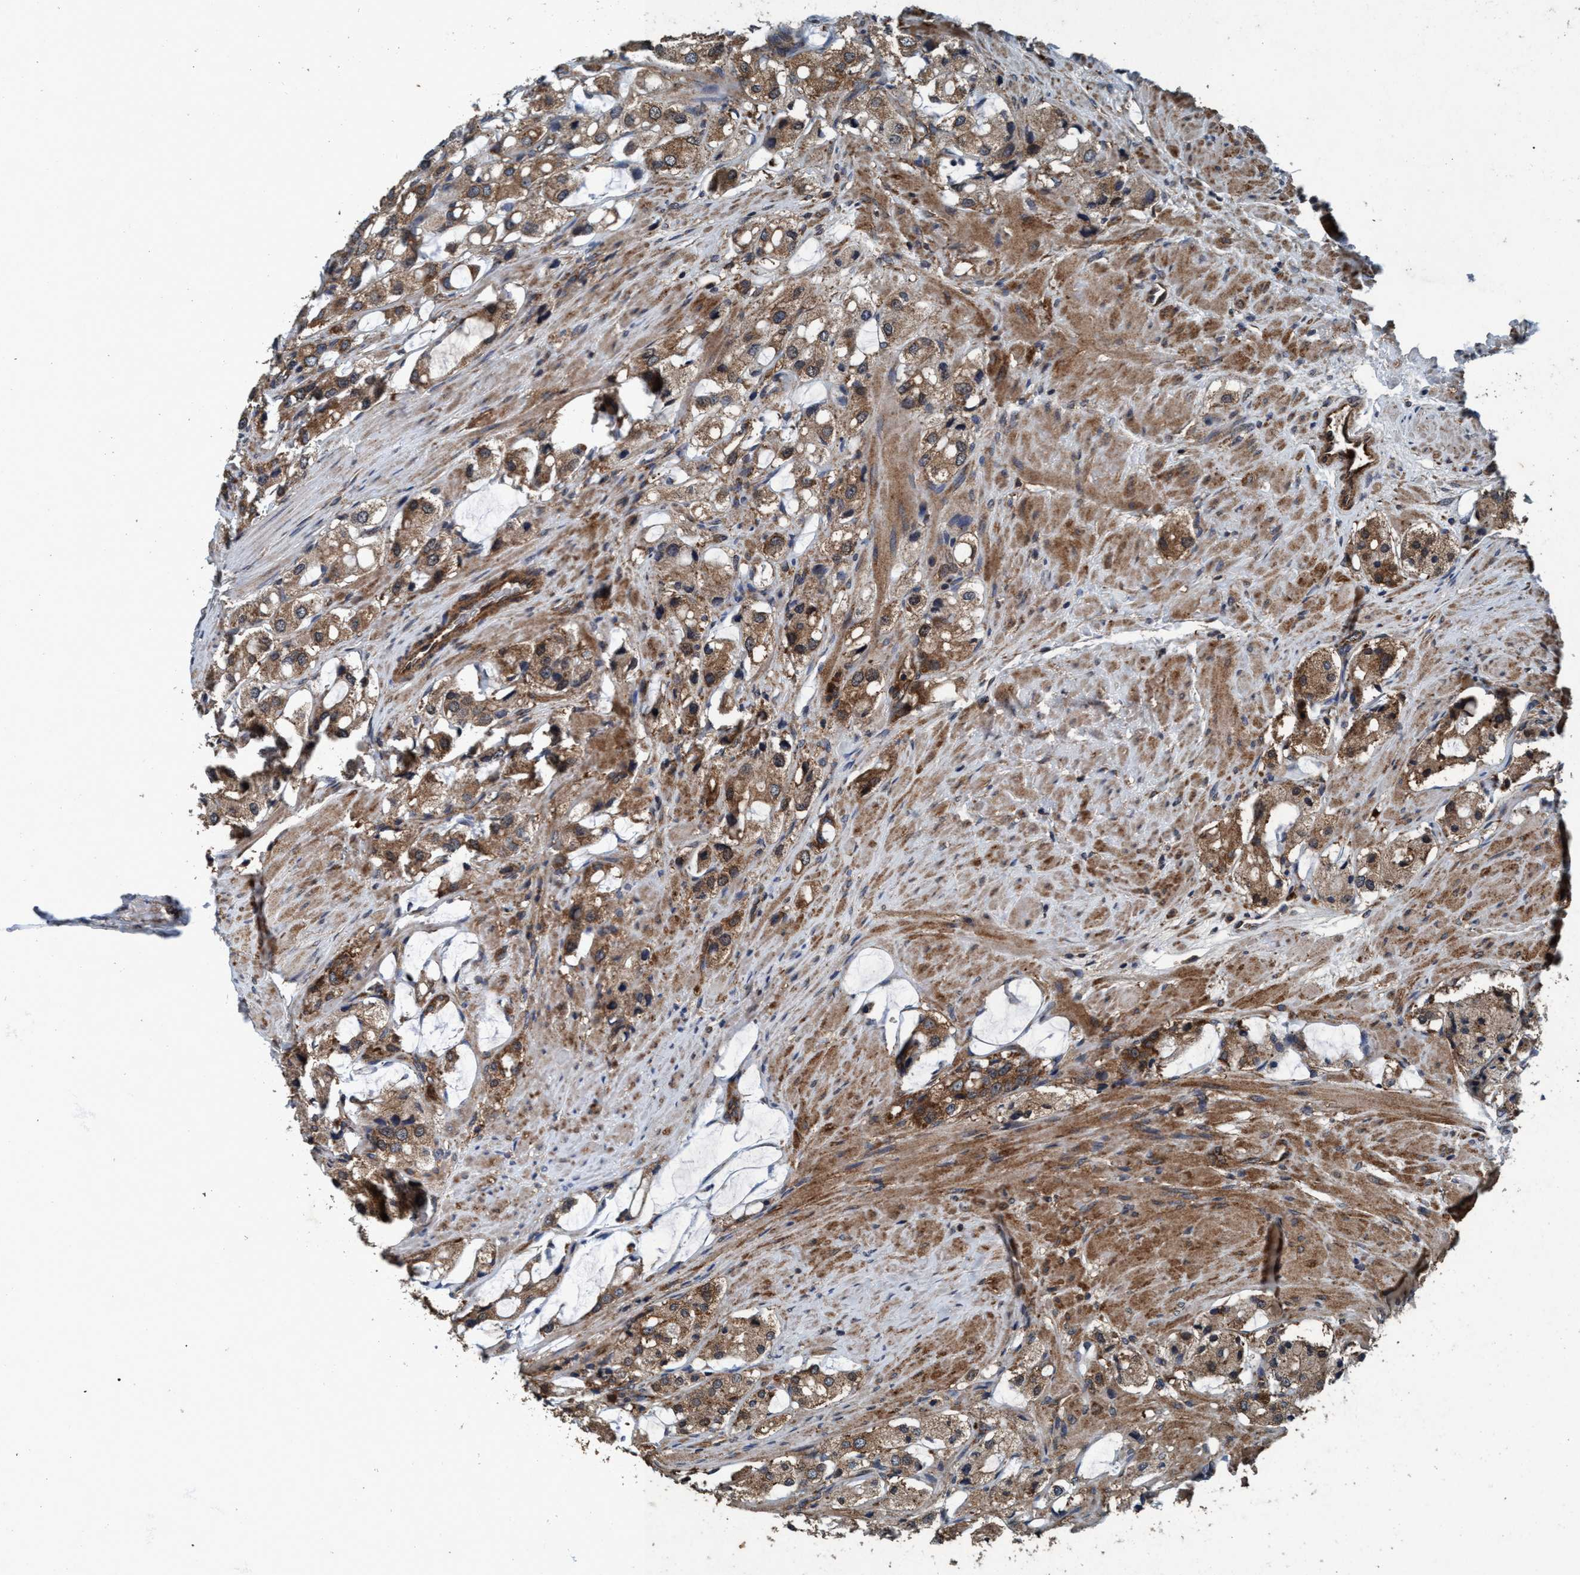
{"staining": {"intensity": "moderate", "quantity": ">75%", "location": "cytoplasmic/membranous"}, "tissue": "prostate cancer", "cell_type": "Tumor cells", "image_type": "cancer", "snomed": [{"axis": "morphology", "description": "Adenocarcinoma, High grade"}, {"axis": "topography", "description": "Prostate"}], "caption": "Immunohistochemistry (IHC) histopathology image of neoplastic tissue: human prostate cancer (high-grade adenocarcinoma) stained using IHC shows medium levels of moderate protein expression localized specifically in the cytoplasmic/membranous of tumor cells, appearing as a cytoplasmic/membranous brown color.", "gene": "AKT1S1", "patient": {"sex": "male", "age": 65}}